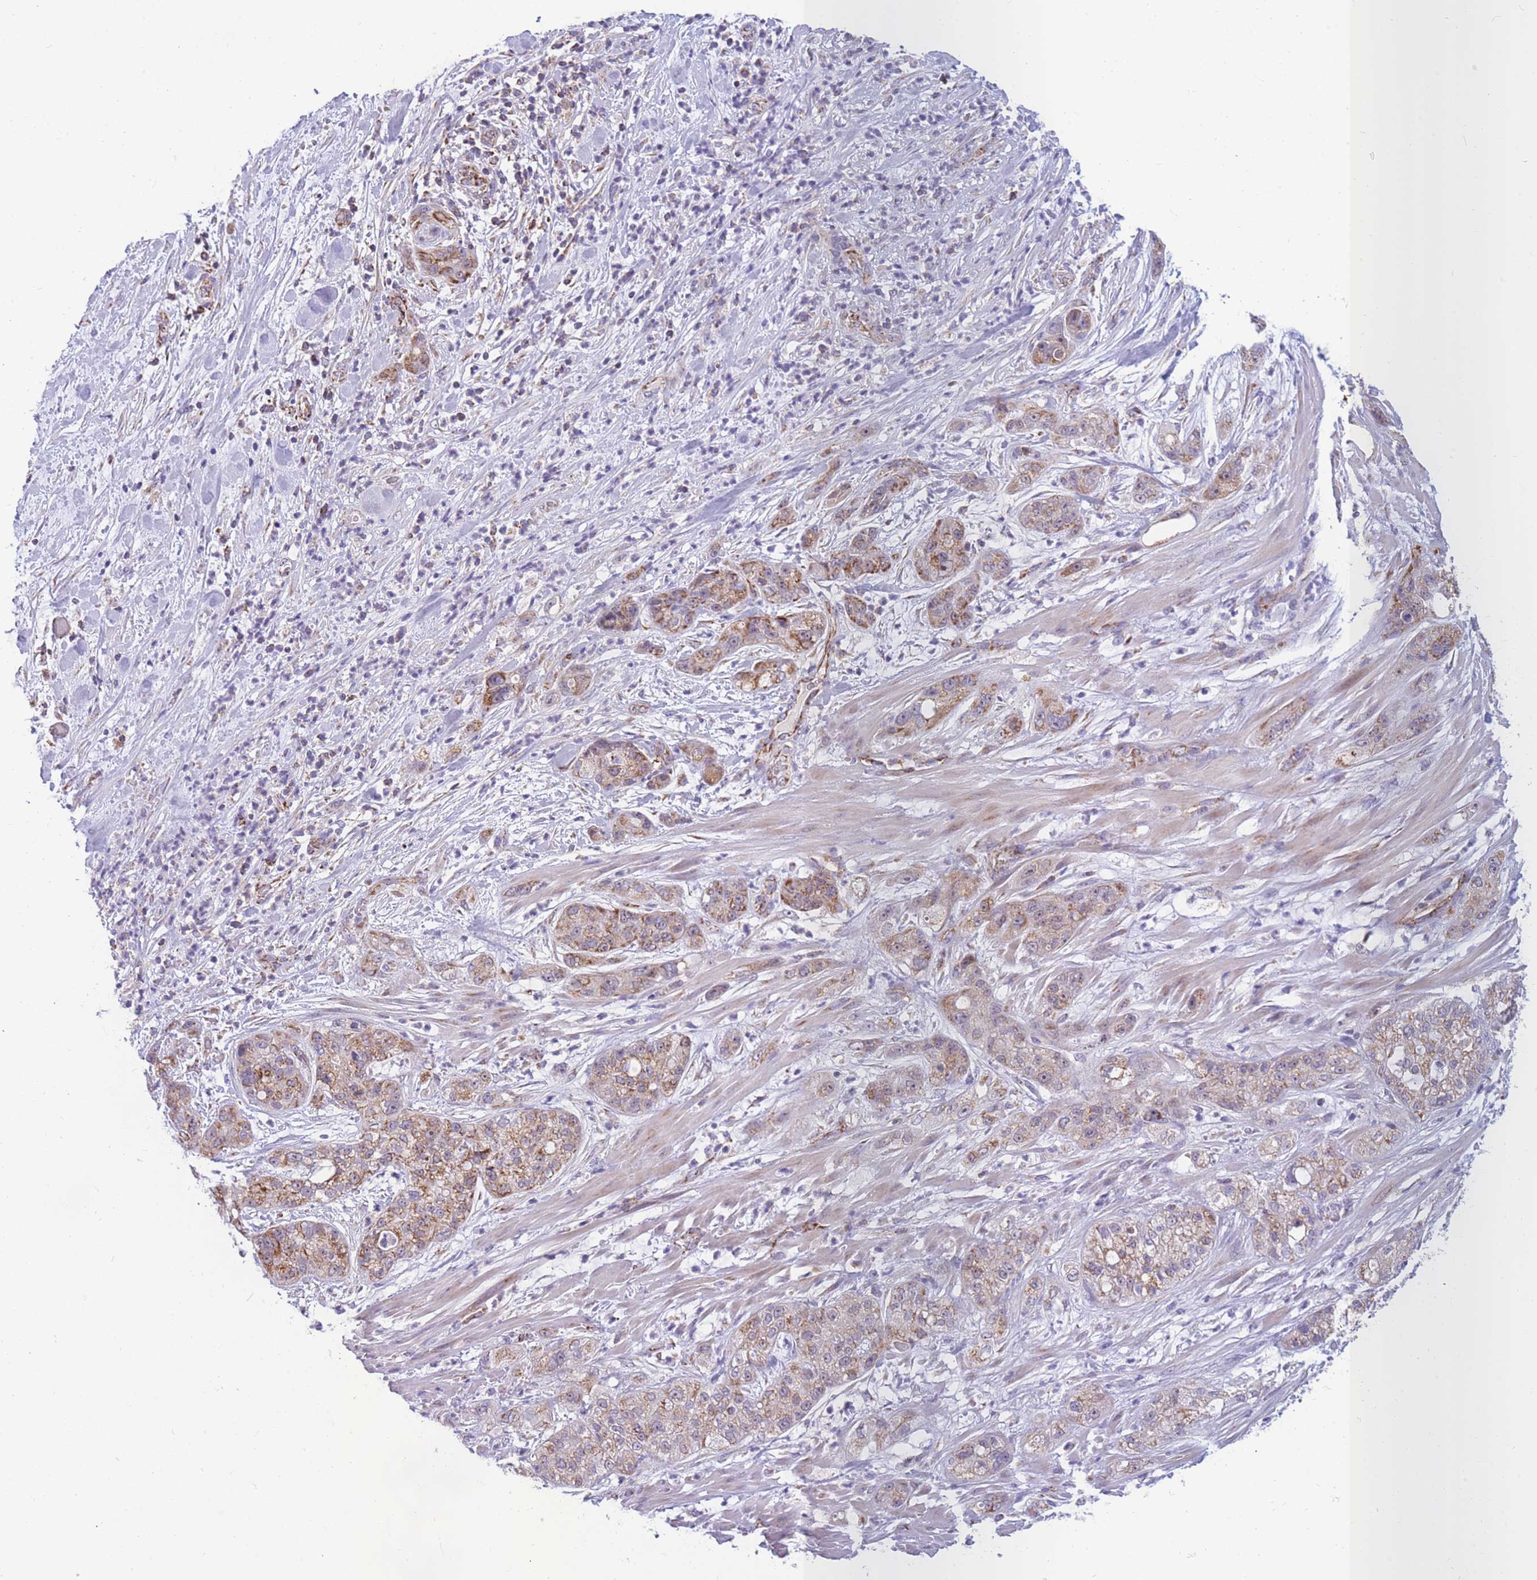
{"staining": {"intensity": "moderate", "quantity": ">75%", "location": "cytoplasmic/membranous"}, "tissue": "pancreatic cancer", "cell_type": "Tumor cells", "image_type": "cancer", "snomed": [{"axis": "morphology", "description": "Adenocarcinoma, NOS"}, {"axis": "topography", "description": "Pancreas"}], "caption": "Human adenocarcinoma (pancreatic) stained with a protein marker exhibits moderate staining in tumor cells.", "gene": "DDX49", "patient": {"sex": "female", "age": 78}}